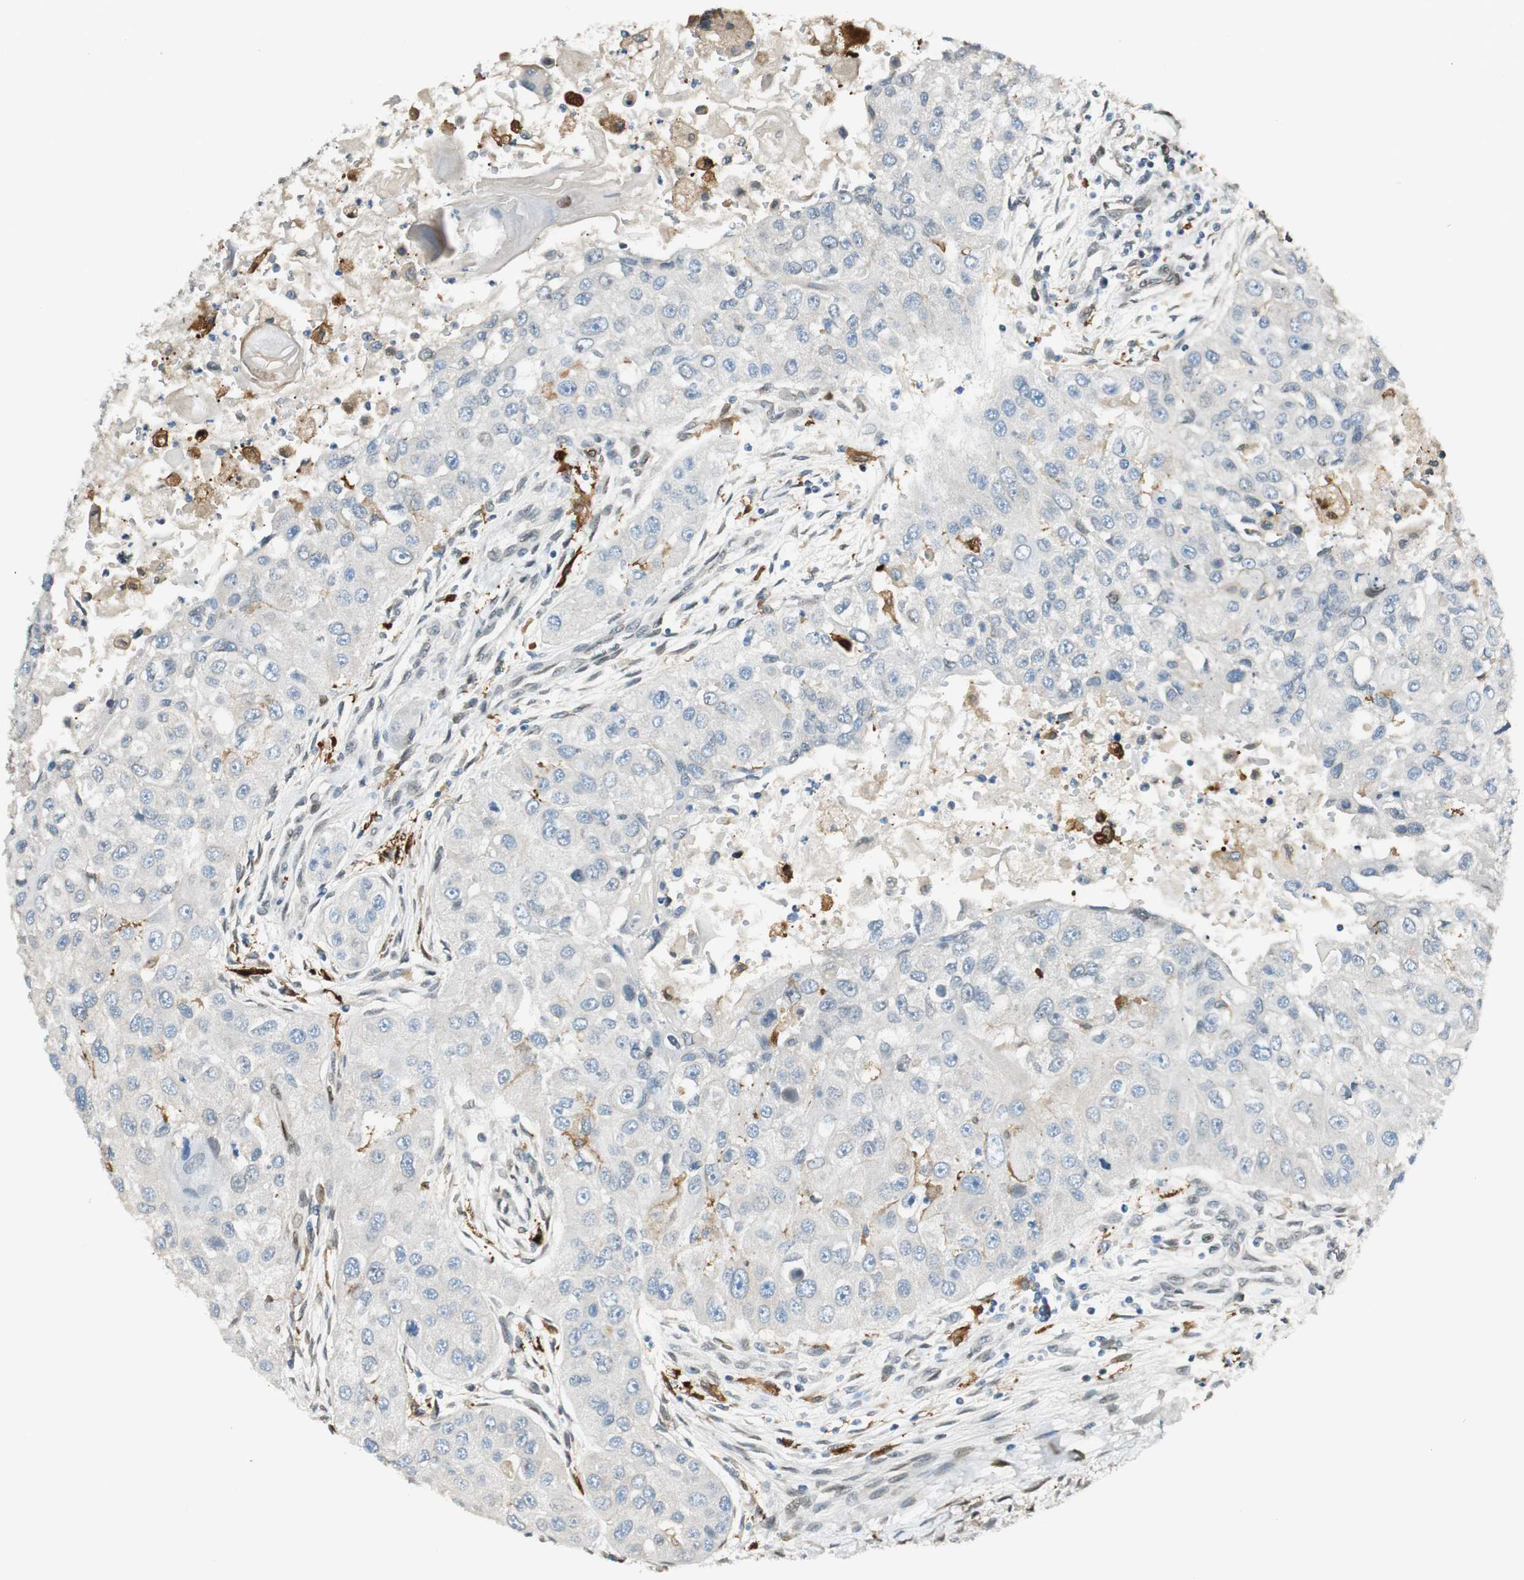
{"staining": {"intensity": "negative", "quantity": "none", "location": "none"}, "tissue": "head and neck cancer", "cell_type": "Tumor cells", "image_type": "cancer", "snomed": [{"axis": "morphology", "description": "Normal tissue, NOS"}, {"axis": "morphology", "description": "Squamous cell carcinoma, NOS"}, {"axis": "topography", "description": "Skeletal muscle"}, {"axis": "topography", "description": "Head-Neck"}], "caption": "Tumor cells are negative for protein expression in human squamous cell carcinoma (head and neck). (DAB immunohistochemistry visualized using brightfield microscopy, high magnification).", "gene": "TMEM260", "patient": {"sex": "male", "age": 51}}